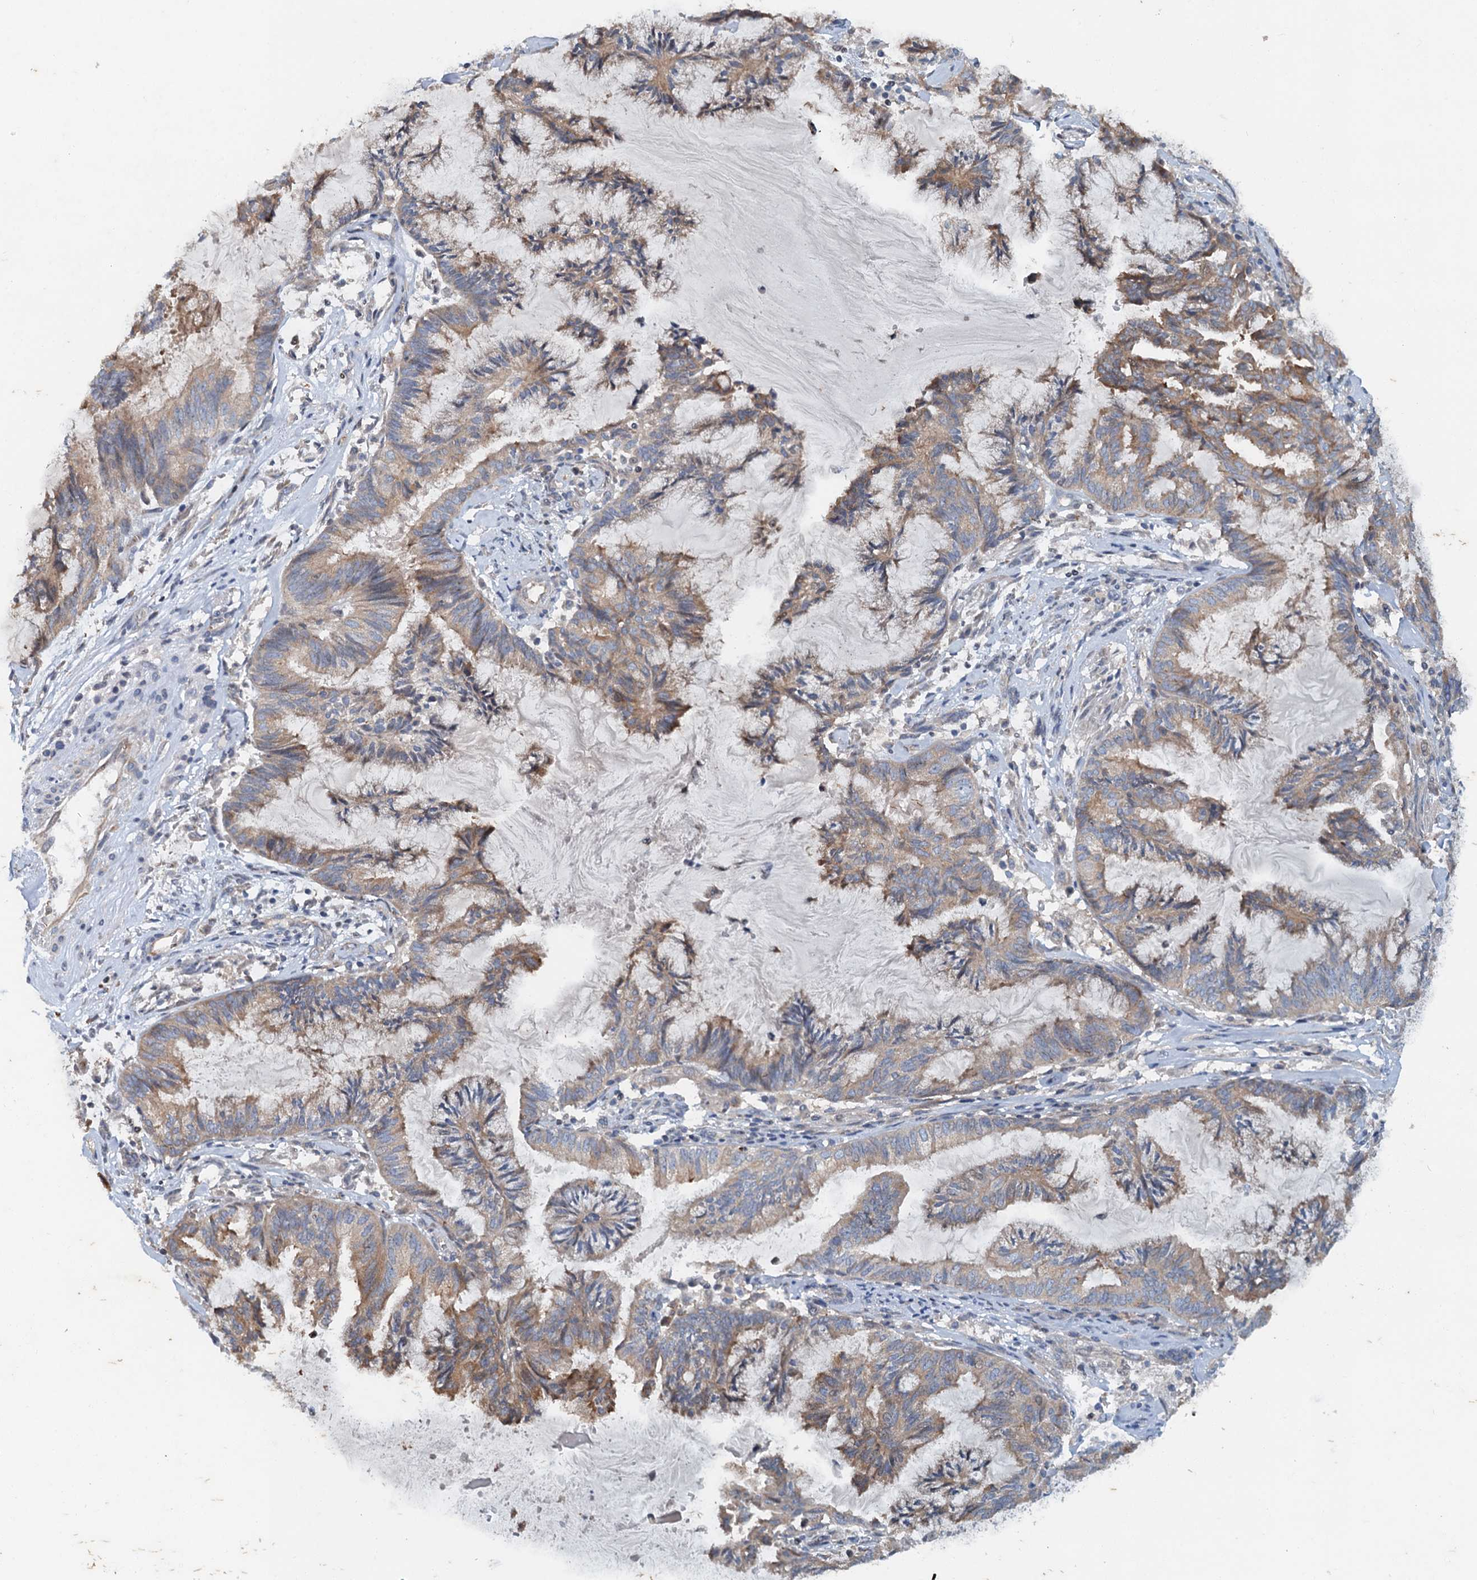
{"staining": {"intensity": "moderate", "quantity": "25%-75%", "location": "cytoplasmic/membranous"}, "tissue": "endometrial cancer", "cell_type": "Tumor cells", "image_type": "cancer", "snomed": [{"axis": "morphology", "description": "Adenocarcinoma, NOS"}, {"axis": "topography", "description": "Endometrium"}], "caption": "An image showing moderate cytoplasmic/membranous expression in about 25%-75% of tumor cells in endometrial cancer, as visualized by brown immunohistochemical staining.", "gene": "NBEA", "patient": {"sex": "female", "age": 86}}